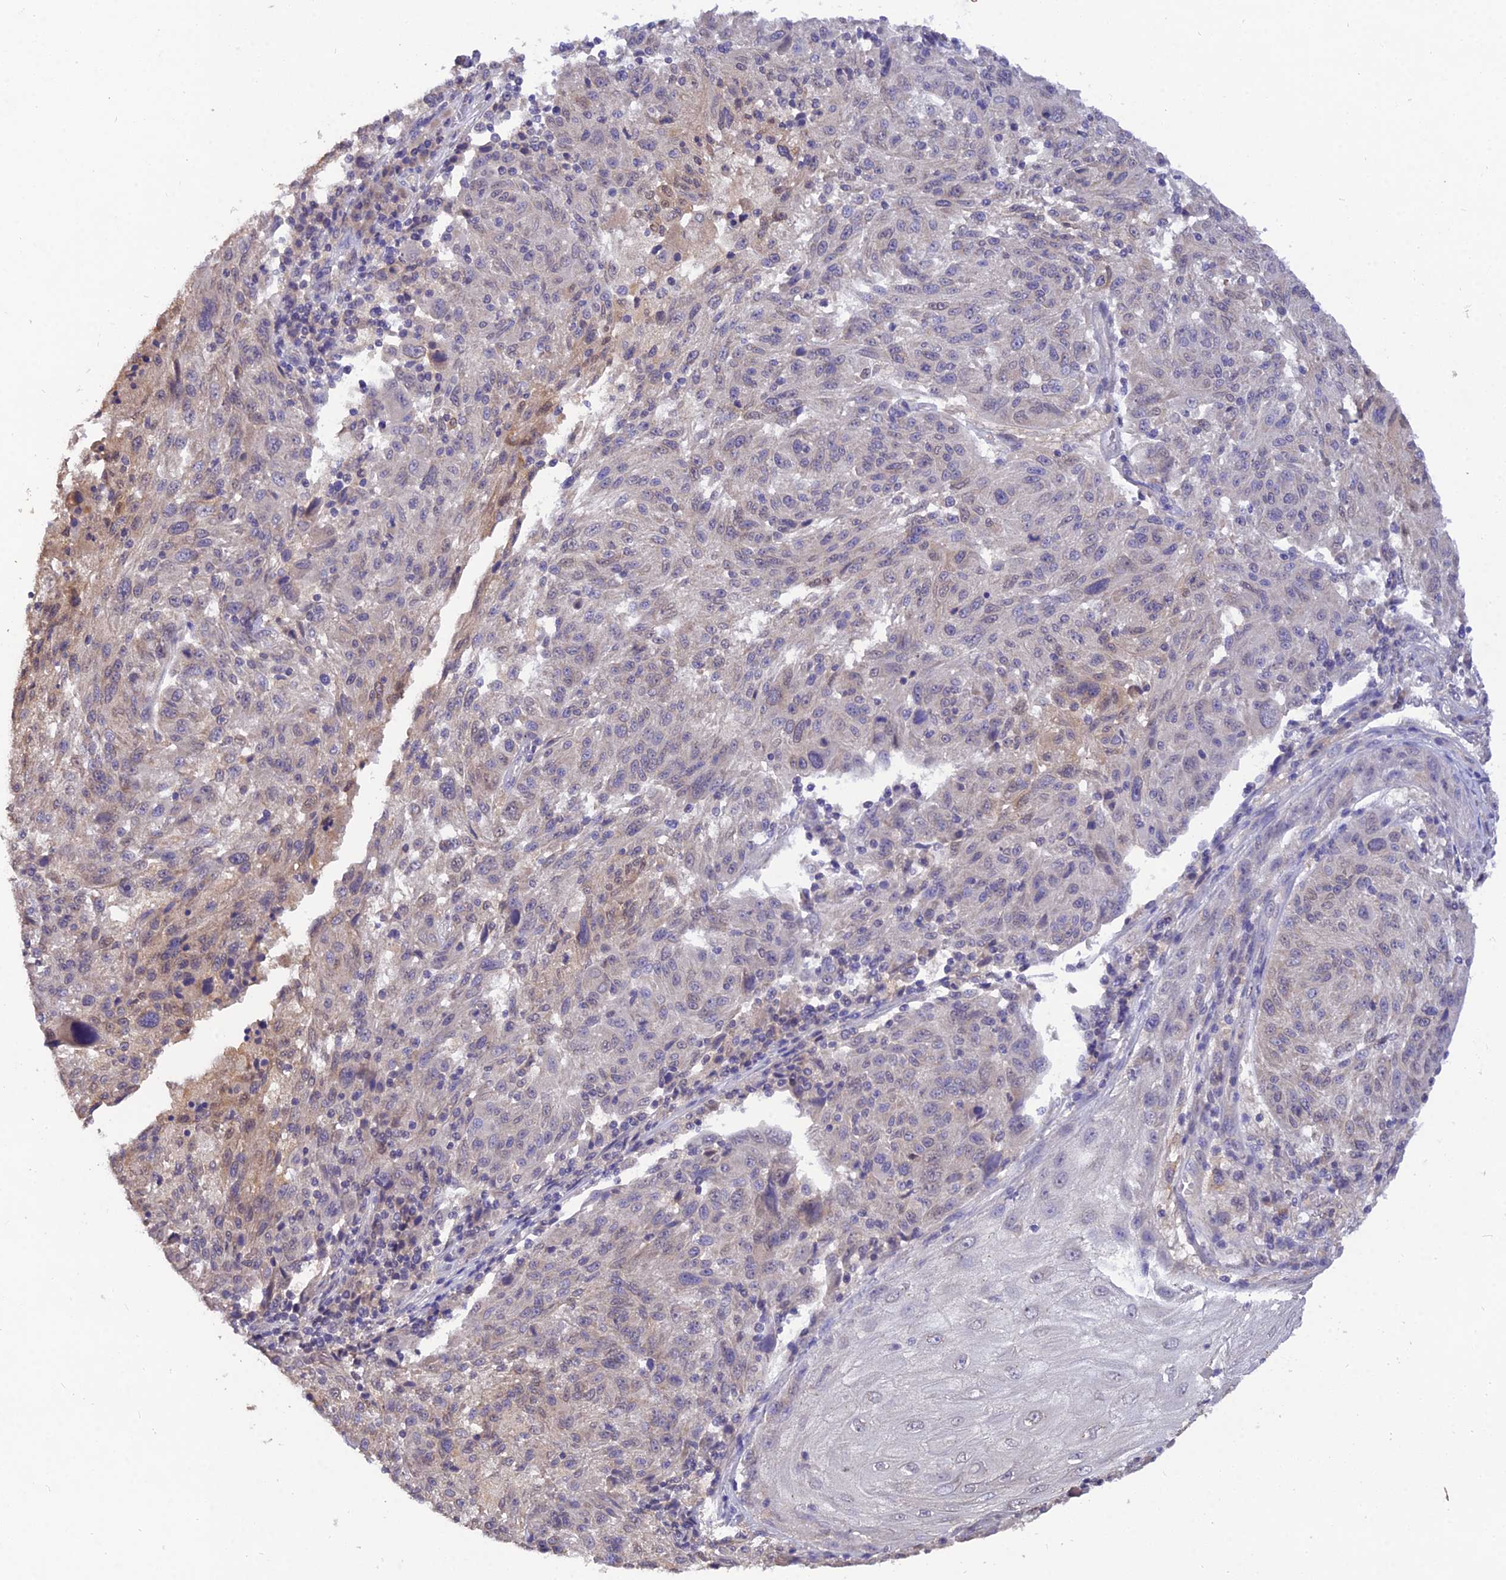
{"staining": {"intensity": "moderate", "quantity": "<25%", "location": "cytoplasmic/membranous,nuclear"}, "tissue": "melanoma", "cell_type": "Tumor cells", "image_type": "cancer", "snomed": [{"axis": "morphology", "description": "Malignant melanoma, NOS"}, {"axis": "topography", "description": "Skin"}], "caption": "IHC image of human malignant melanoma stained for a protein (brown), which displays low levels of moderate cytoplasmic/membranous and nuclear staining in approximately <25% of tumor cells.", "gene": "PGK1", "patient": {"sex": "male", "age": 53}}